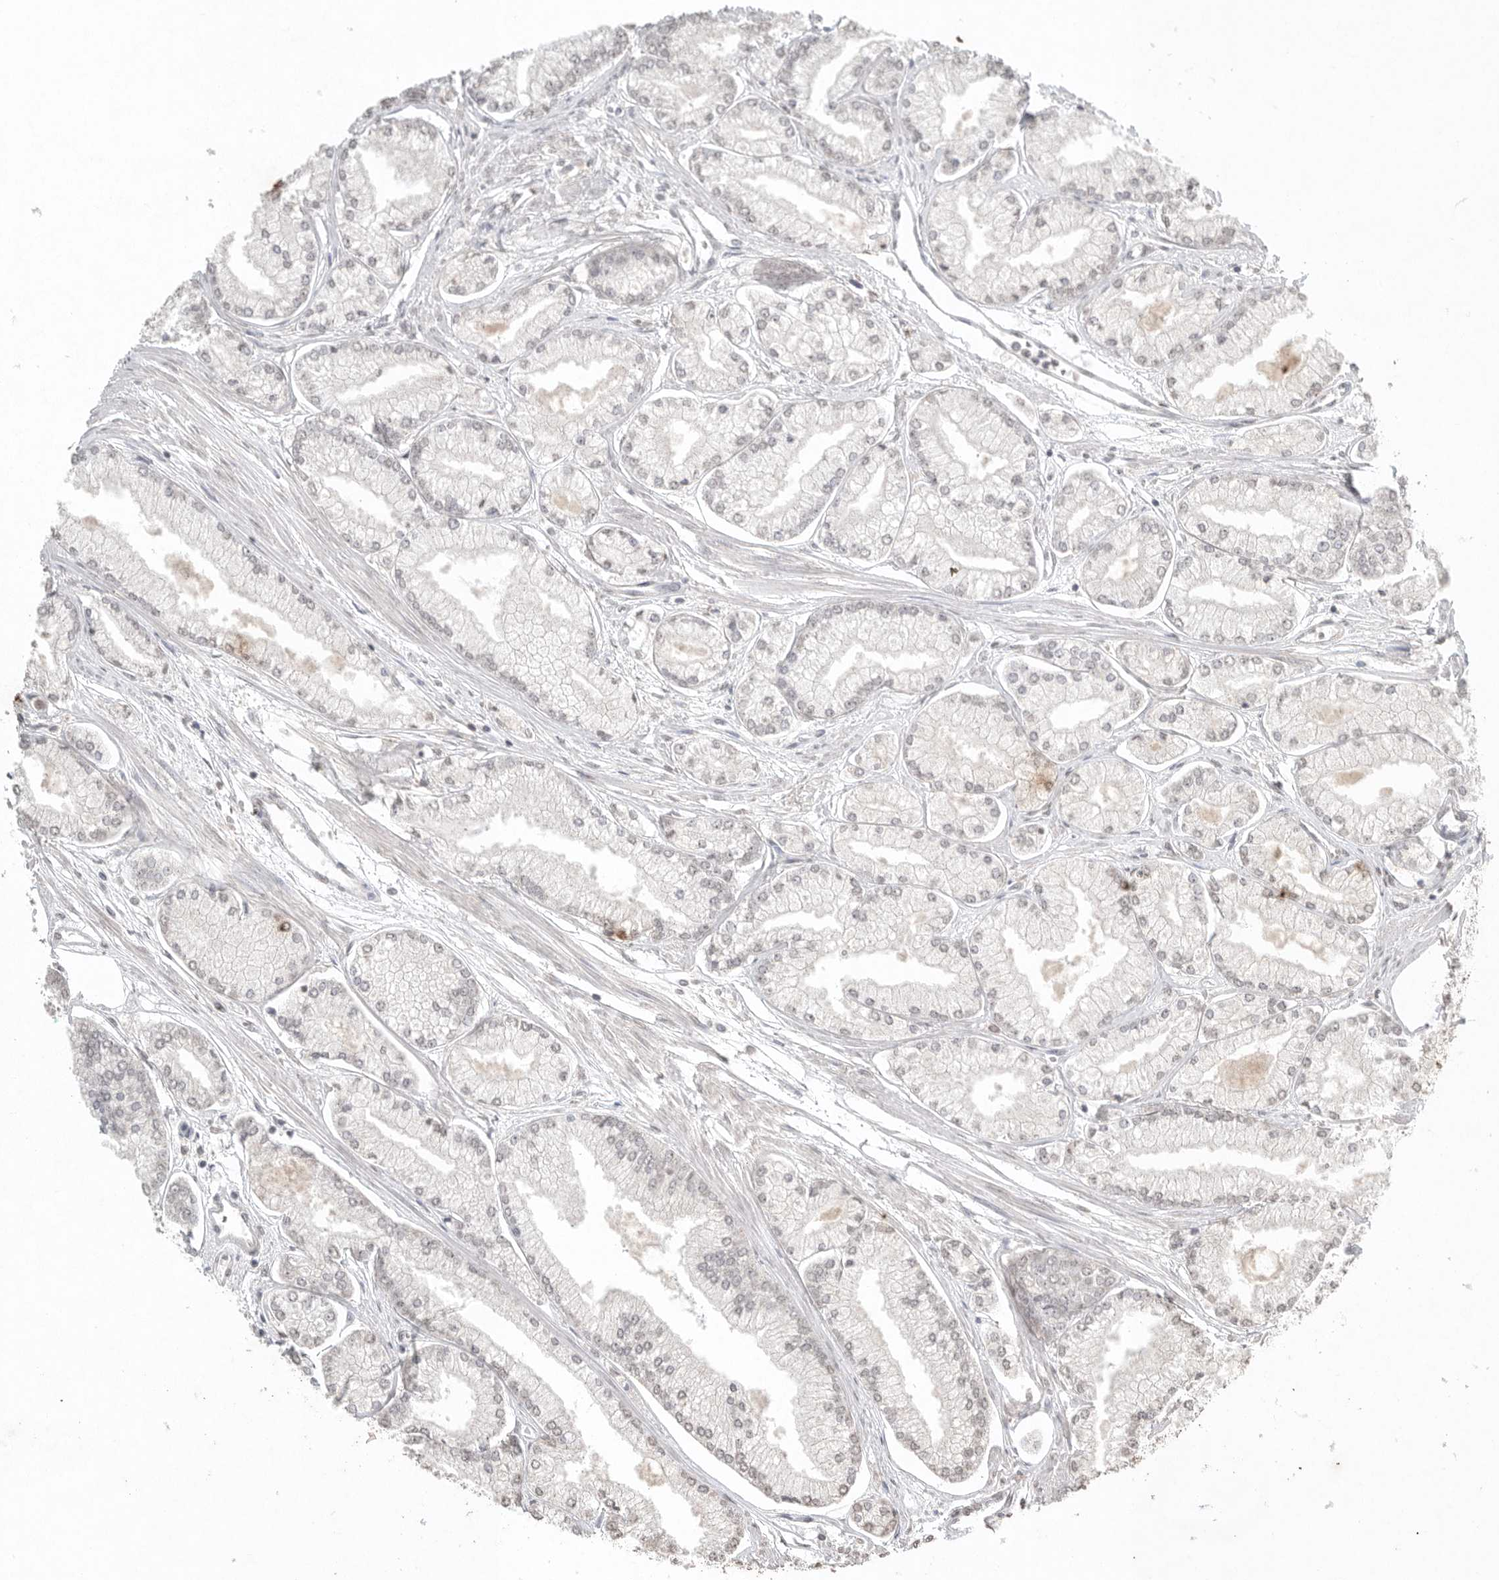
{"staining": {"intensity": "negative", "quantity": "none", "location": "none"}, "tissue": "prostate cancer", "cell_type": "Tumor cells", "image_type": "cancer", "snomed": [{"axis": "morphology", "description": "Adenocarcinoma, Low grade"}, {"axis": "topography", "description": "Prostate"}], "caption": "A high-resolution histopathology image shows immunohistochemistry (IHC) staining of low-grade adenocarcinoma (prostate), which shows no significant positivity in tumor cells.", "gene": "KLK5", "patient": {"sex": "male", "age": 52}}